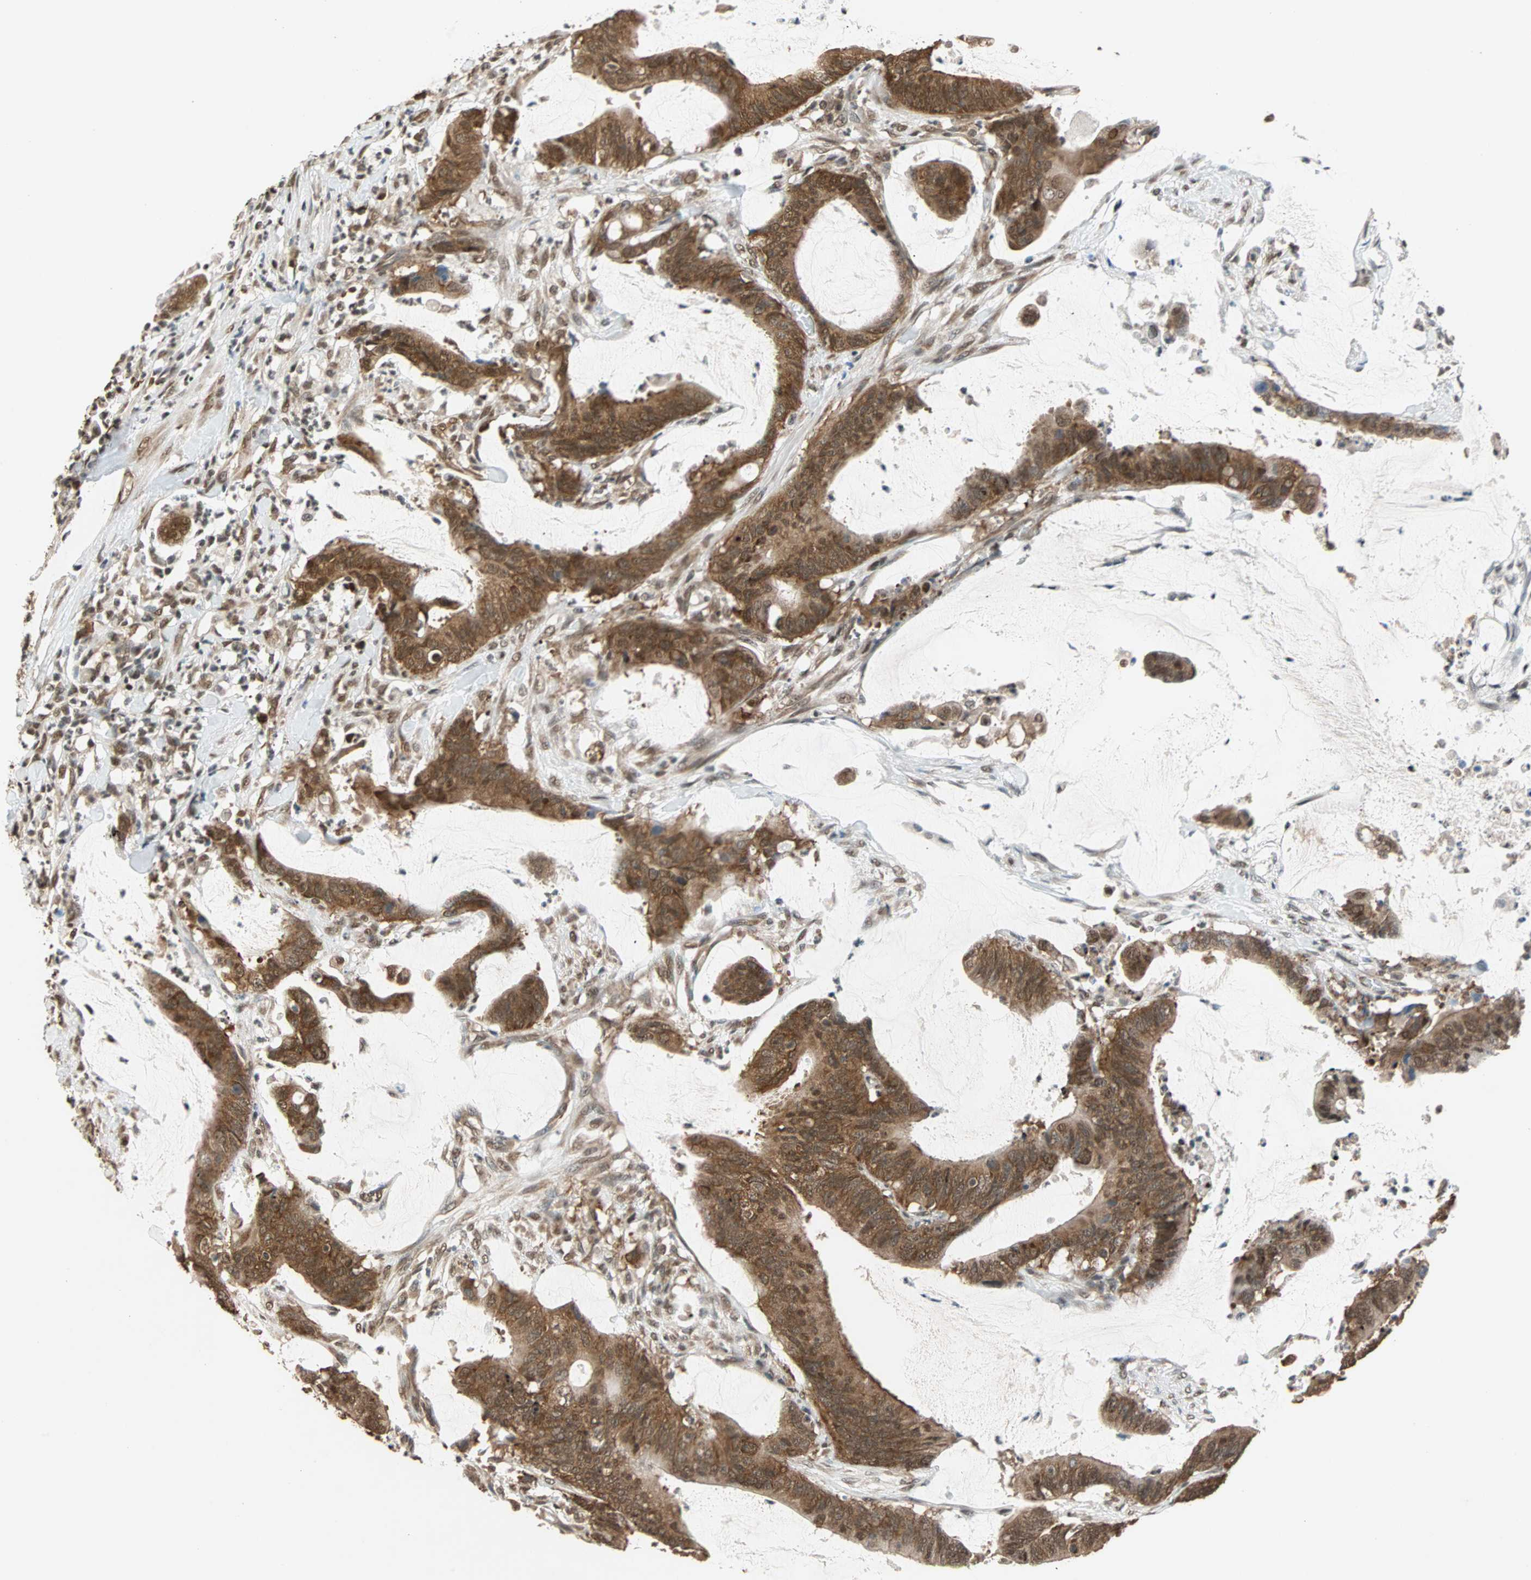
{"staining": {"intensity": "moderate", "quantity": ">75%", "location": "cytoplasmic/membranous,nuclear"}, "tissue": "colorectal cancer", "cell_type": "Tumor cells", "image_type": "cancer", "snomed": [{"axis": "morphology", "description": "Adenocarcinoma, NOS"}, {"axis": "topography", "description": "Rectum"}], "caption": "About >75% of tumor cells in colorectal adenocarcinoma reveal moderate cytoplasmic/membranous and nuclear protein positivity as visualized by brown immunohistochemical staining.", "gene": "DAZAP1", "patient": {"sex": "female", "age": 66}}